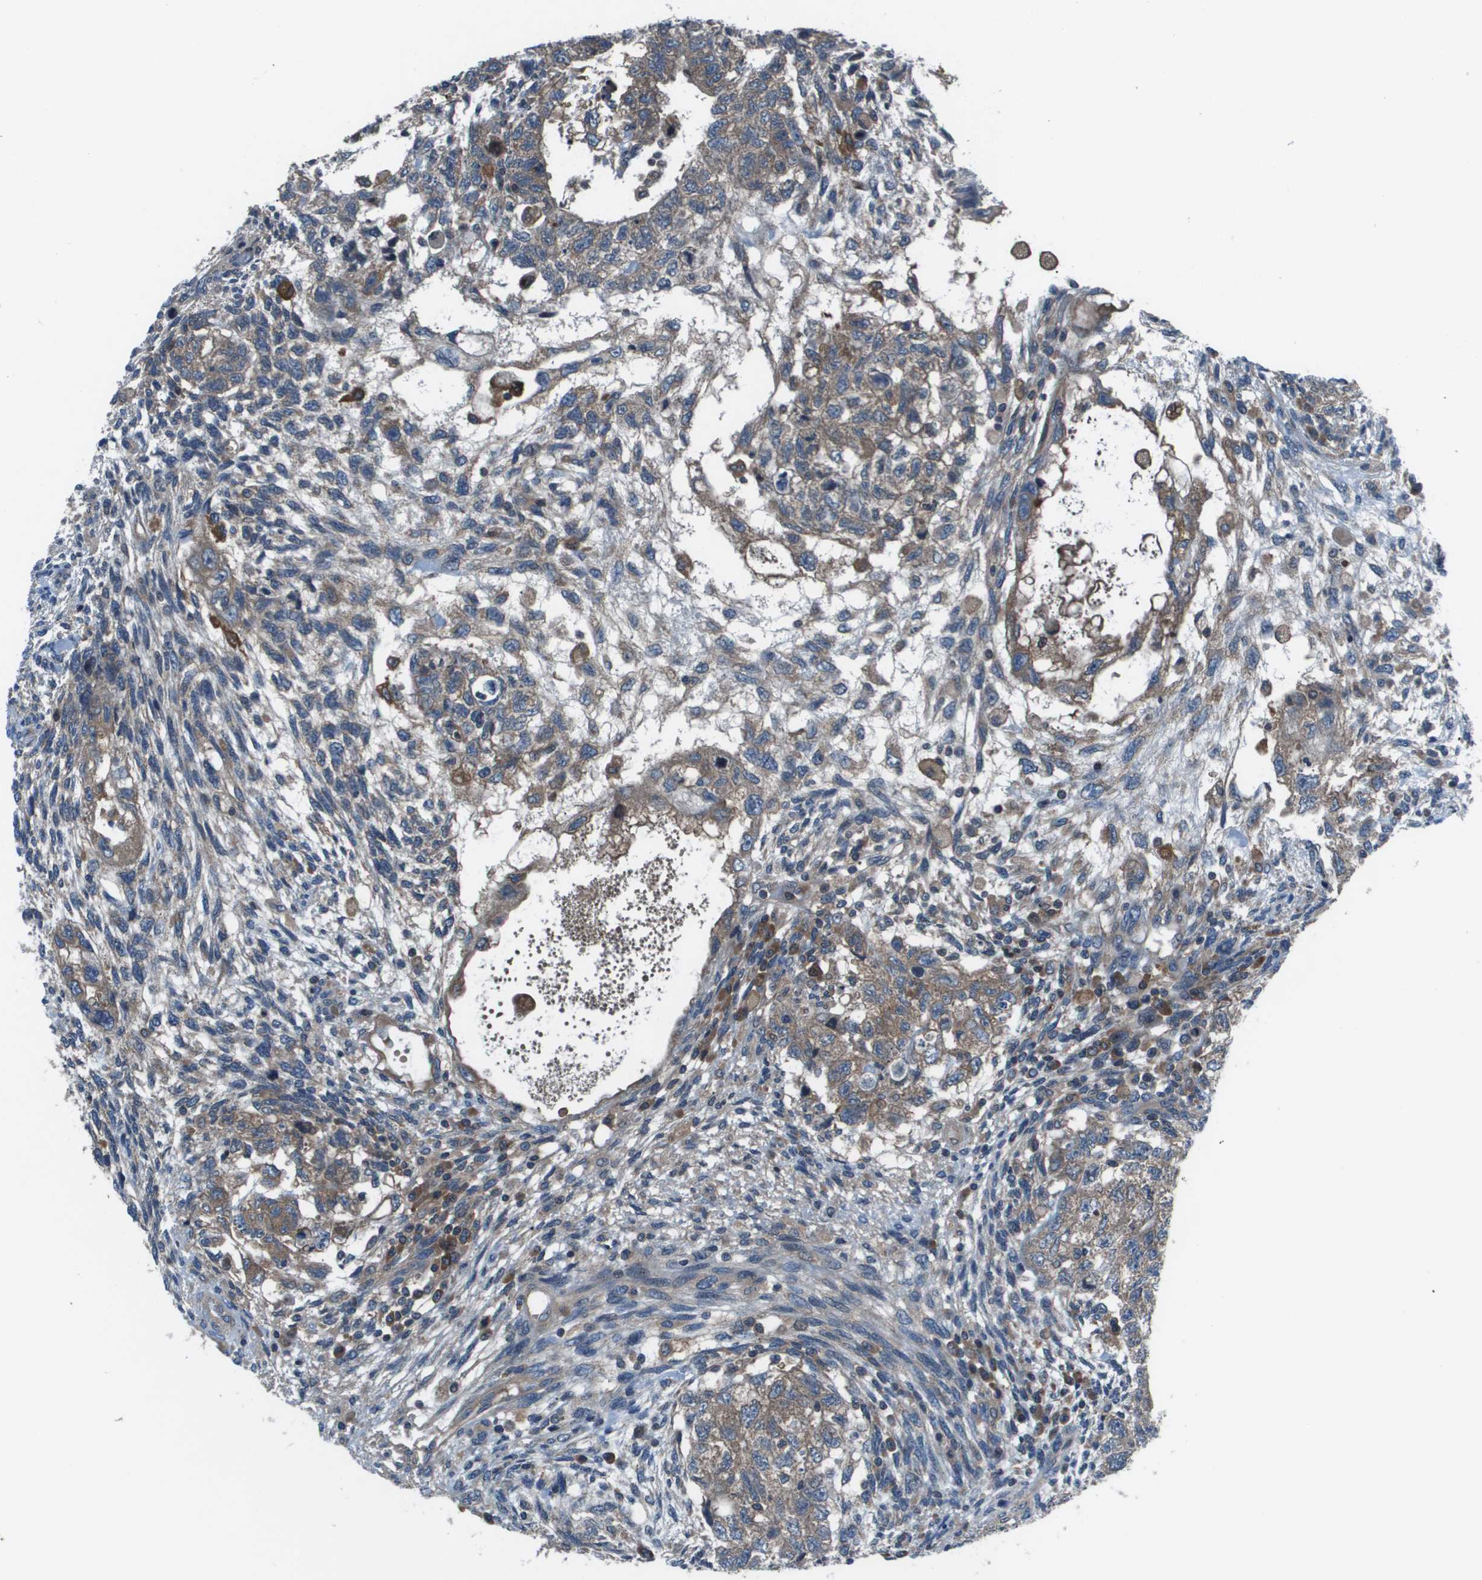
{"staining": {"intensity": "moderate", "quantity": ">75%", "location": "cytoplasmic/membranous"}, "tissue": "testis cancer", "cell_type": "Tumor cells", "image_type": "cancer", "snomed": [{"axis": "morphology", "description": "Normal tissue, NOS"}, {"axis": "morphology", "description": "Carcinoma, Embryonal, NOS"}, {"axis": "topography", "description": "Testis"}], "caption": "A medium amount of moderate cytoplasmic/membranous positivity is appreciated in approximately >75% of tumor cells in testis cancer tissue.", "gene": "EIF3B", "patient": {"sex": "male", "age": 36}}